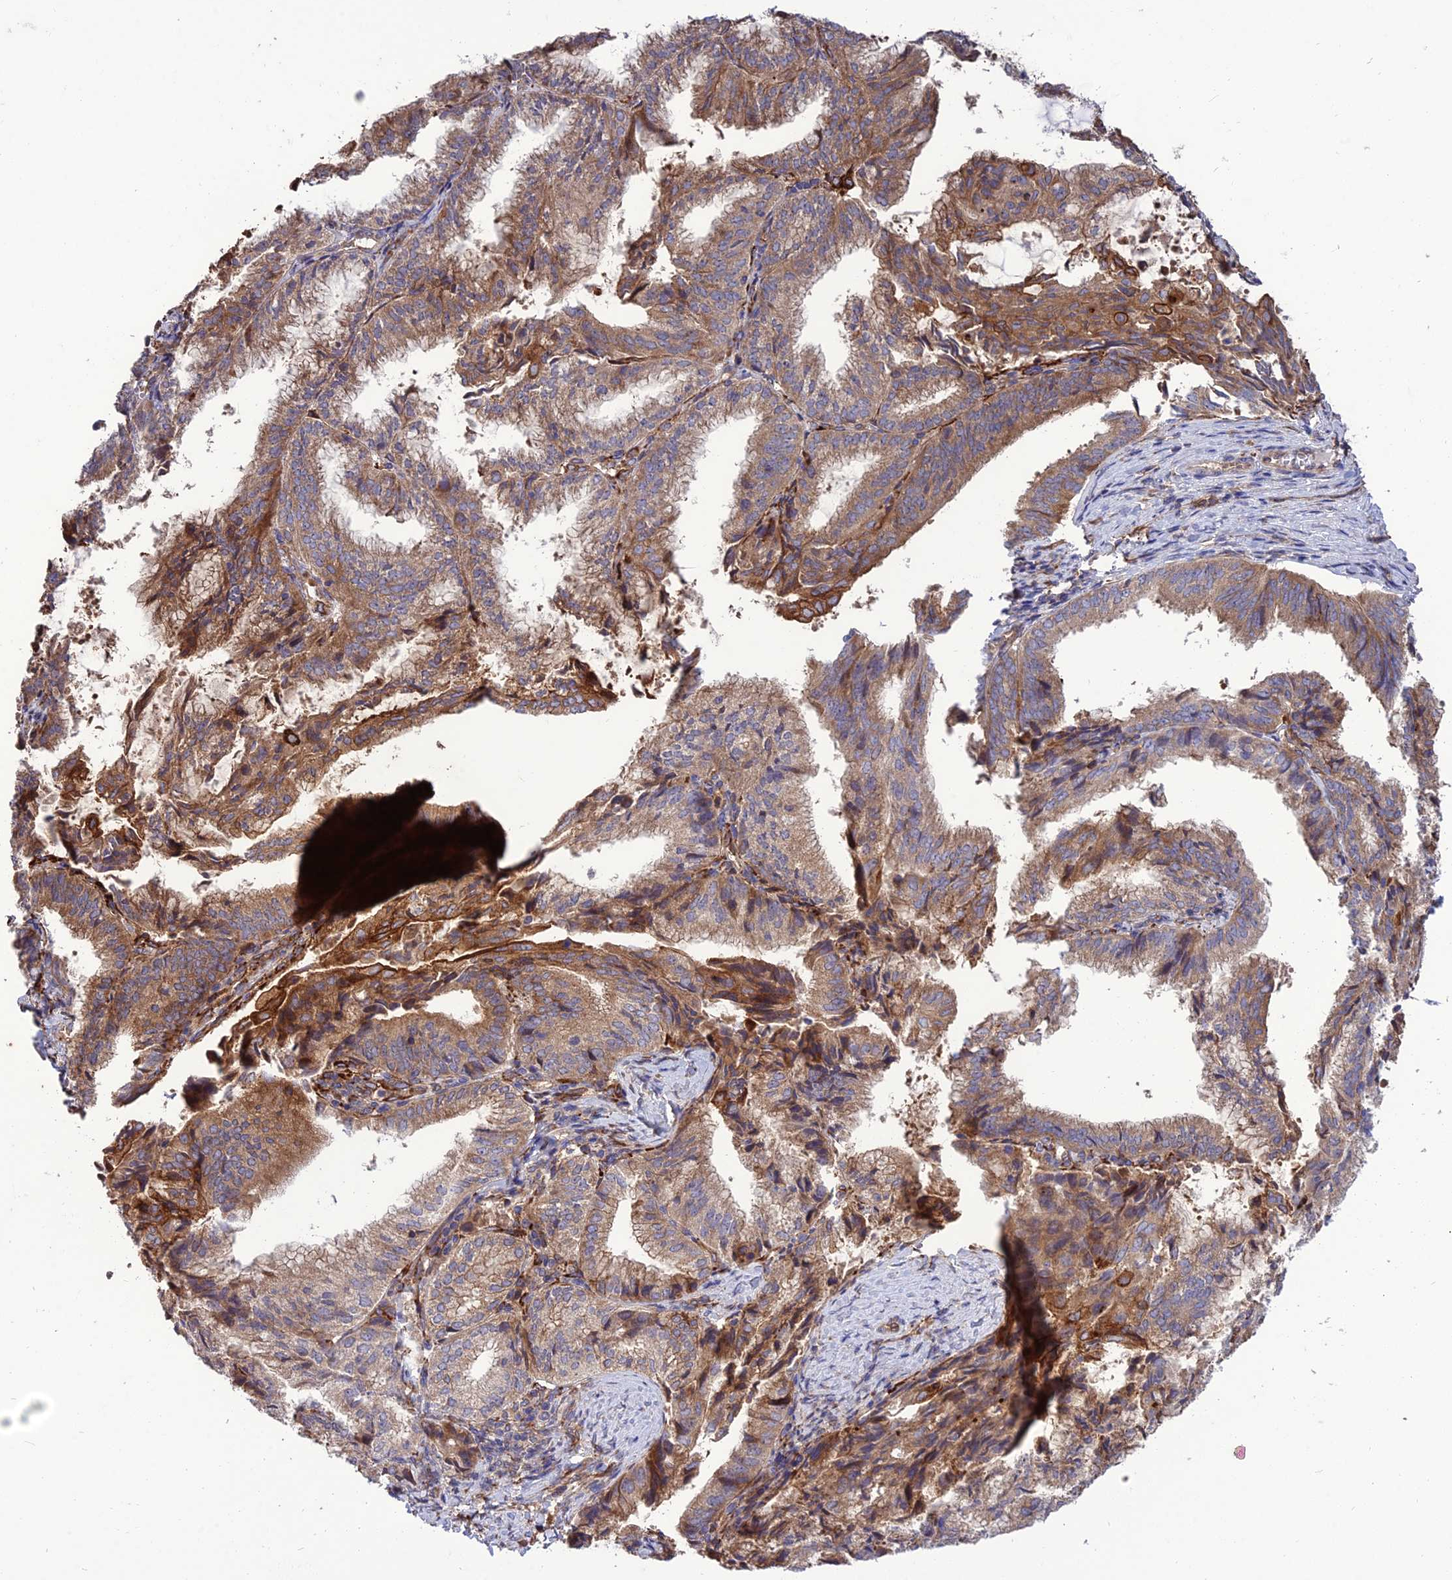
{"staining": {"intensity": "strong", "quantity": "25%-75%", "location": "cytoplasmic/membranous"}, "tissue": "endometrial cancer", "cell_type": "Tumor cells", "image_type": "cancer", "snomed": [{"axis": "morphology", "description": "Adenocarcinoma, NOS"}, {"axis": "topography", "description": "Endometrium"}], "caption": "Immunohistochemical staining of human endometrial cancer shows high levels of strong cytoplasmic/membranous expression in approximately 25%-75% of tumor cells.", "gene": "CRTAP", "patient": {"sex": "female", "age": 49}}